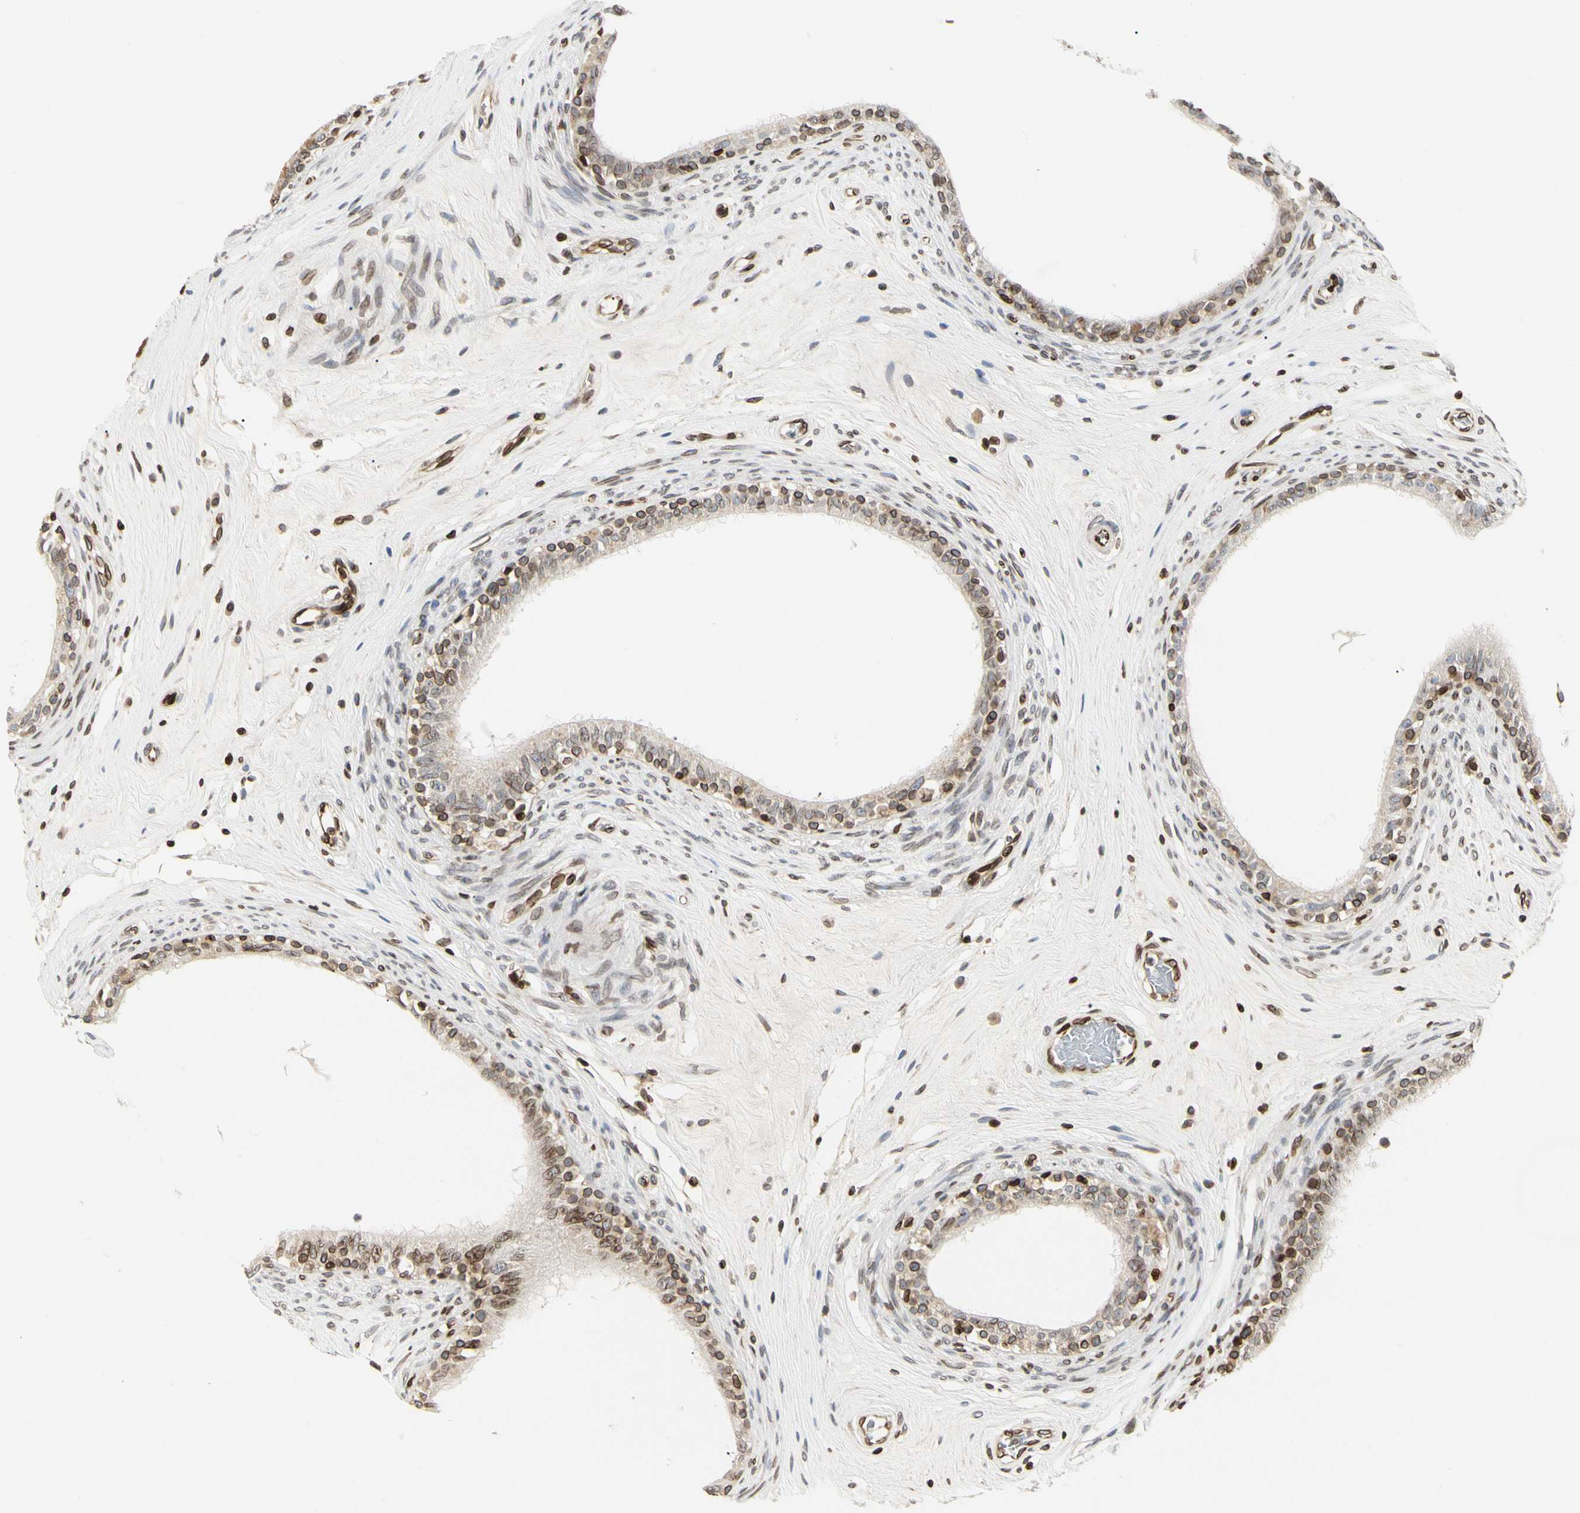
{"staining": {"intensity": "moderate", "quantity": ">75%", "location": "cytoplasmic/membranous,nuclear"}, "tissue": "epididymis", "cell_type": "Glandular cells", "image_type": "normal", "snomed": [{"axis": "morphology", "description": "Normal tissue, NOS"}, {"axis": "morphology", "description": "Inflammation, NOS"}, {"axis": "topography", "description": "Epididymis"}], "caption": "Normal epididymis shows moderate cytoplasmic/membranous,nuclear expression in about >75% of glandular cells, visualized by immunohistochemistry. (DAB IHC, brown staining for protein, blue staining for nuclei).", "gene": "TMPO", "patient": {"sex": "male", "age": 84}}